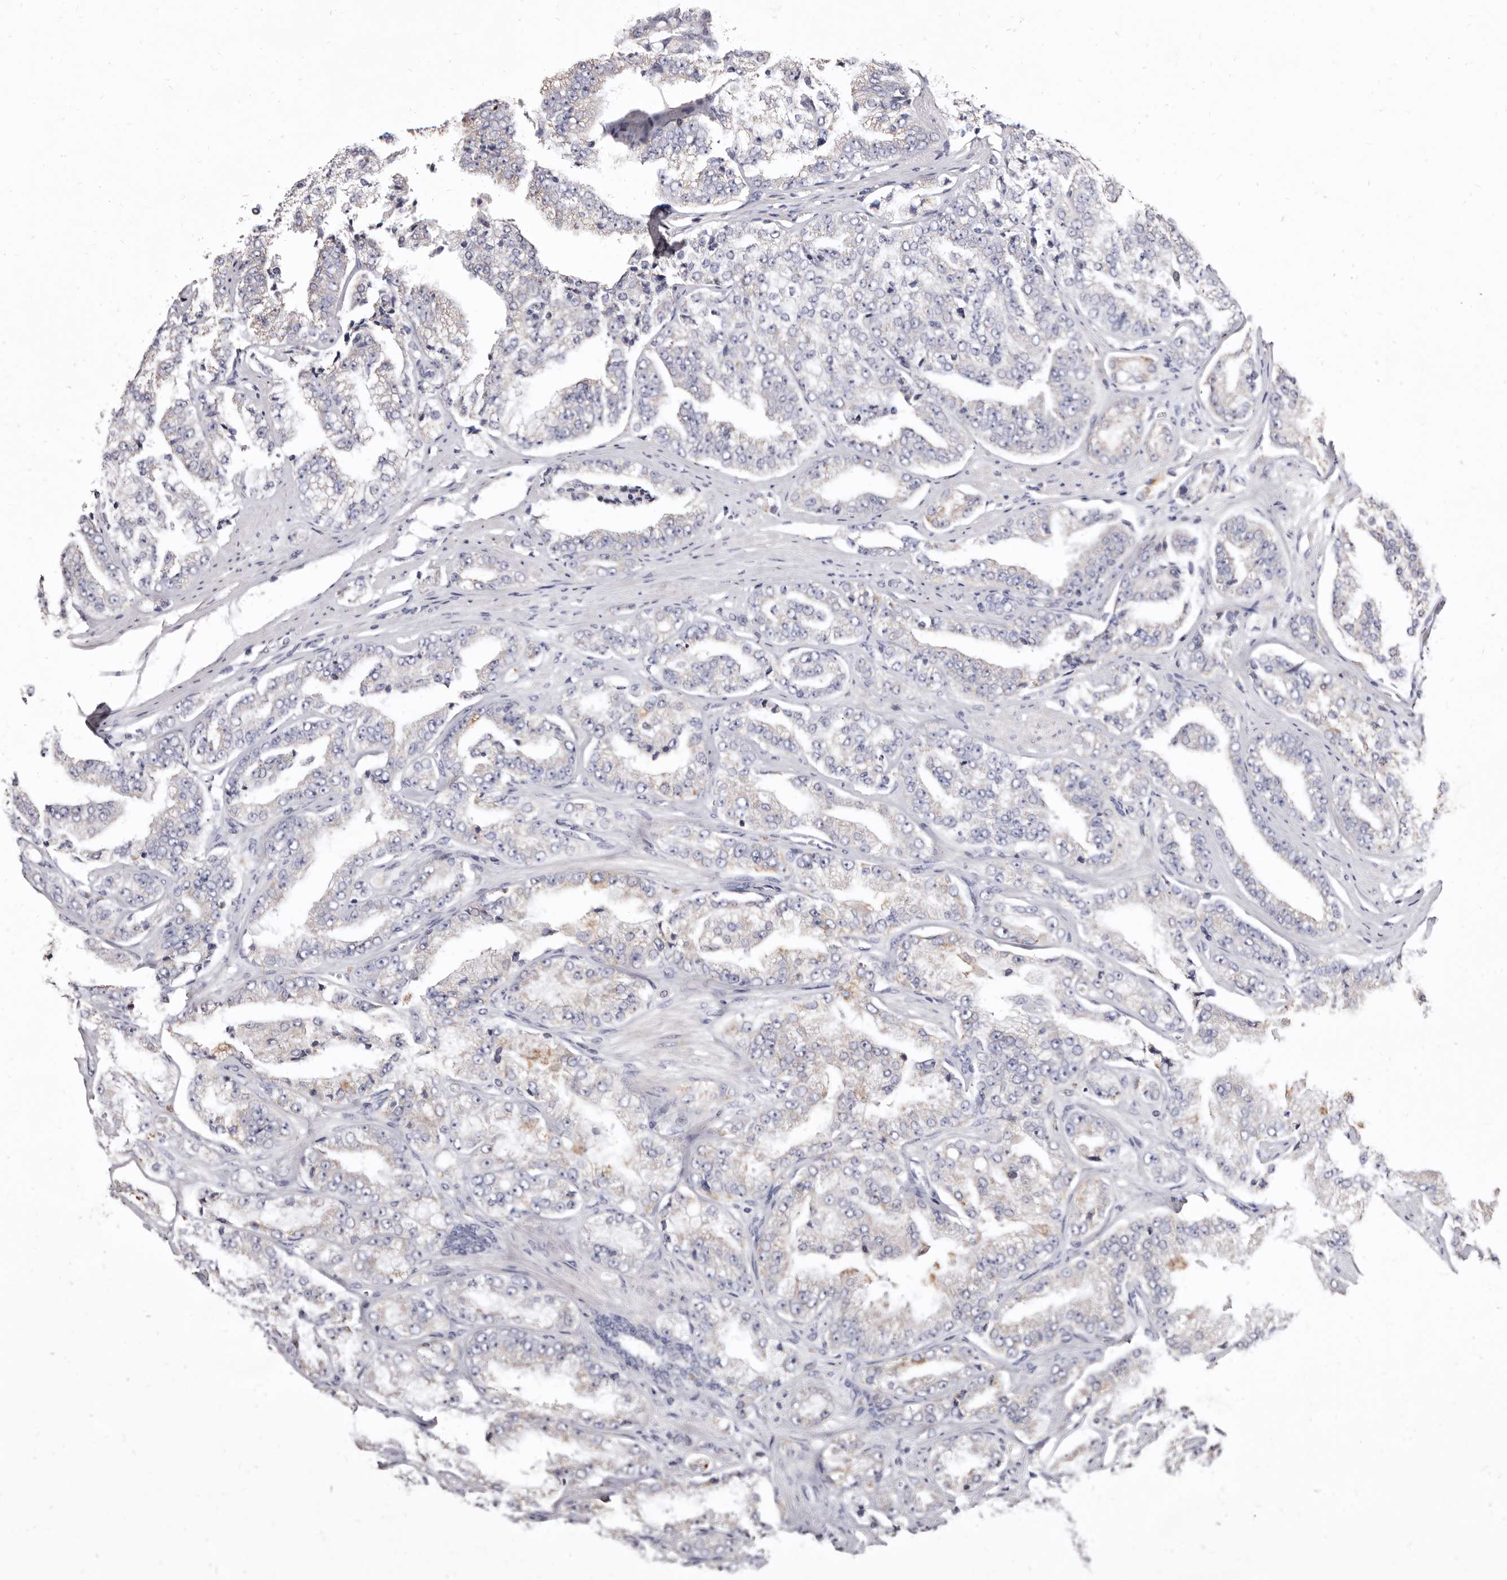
{"staining": {"intensity": "negative", "quantity": "none", "location": "none"}, "tissue": "prostate cancer", "cell_type": "Tumor cells", "image_type": "cancer", "snomed": [{"axis": "morphology", "description": "Adenocarcinoma, High grade"}, {"axis": "topography", "description": "Prostate"}], "caption": "Immunohistochemistry (IHC) of human prostate cancer (high-grade adenocarcinoma) displays no positivity in tumor cells. (Immunohistochemistry, brightfield microscopy, high magnification).", "gene": "CYP2E1", "patient": {"sex": "male", "age": 71}}